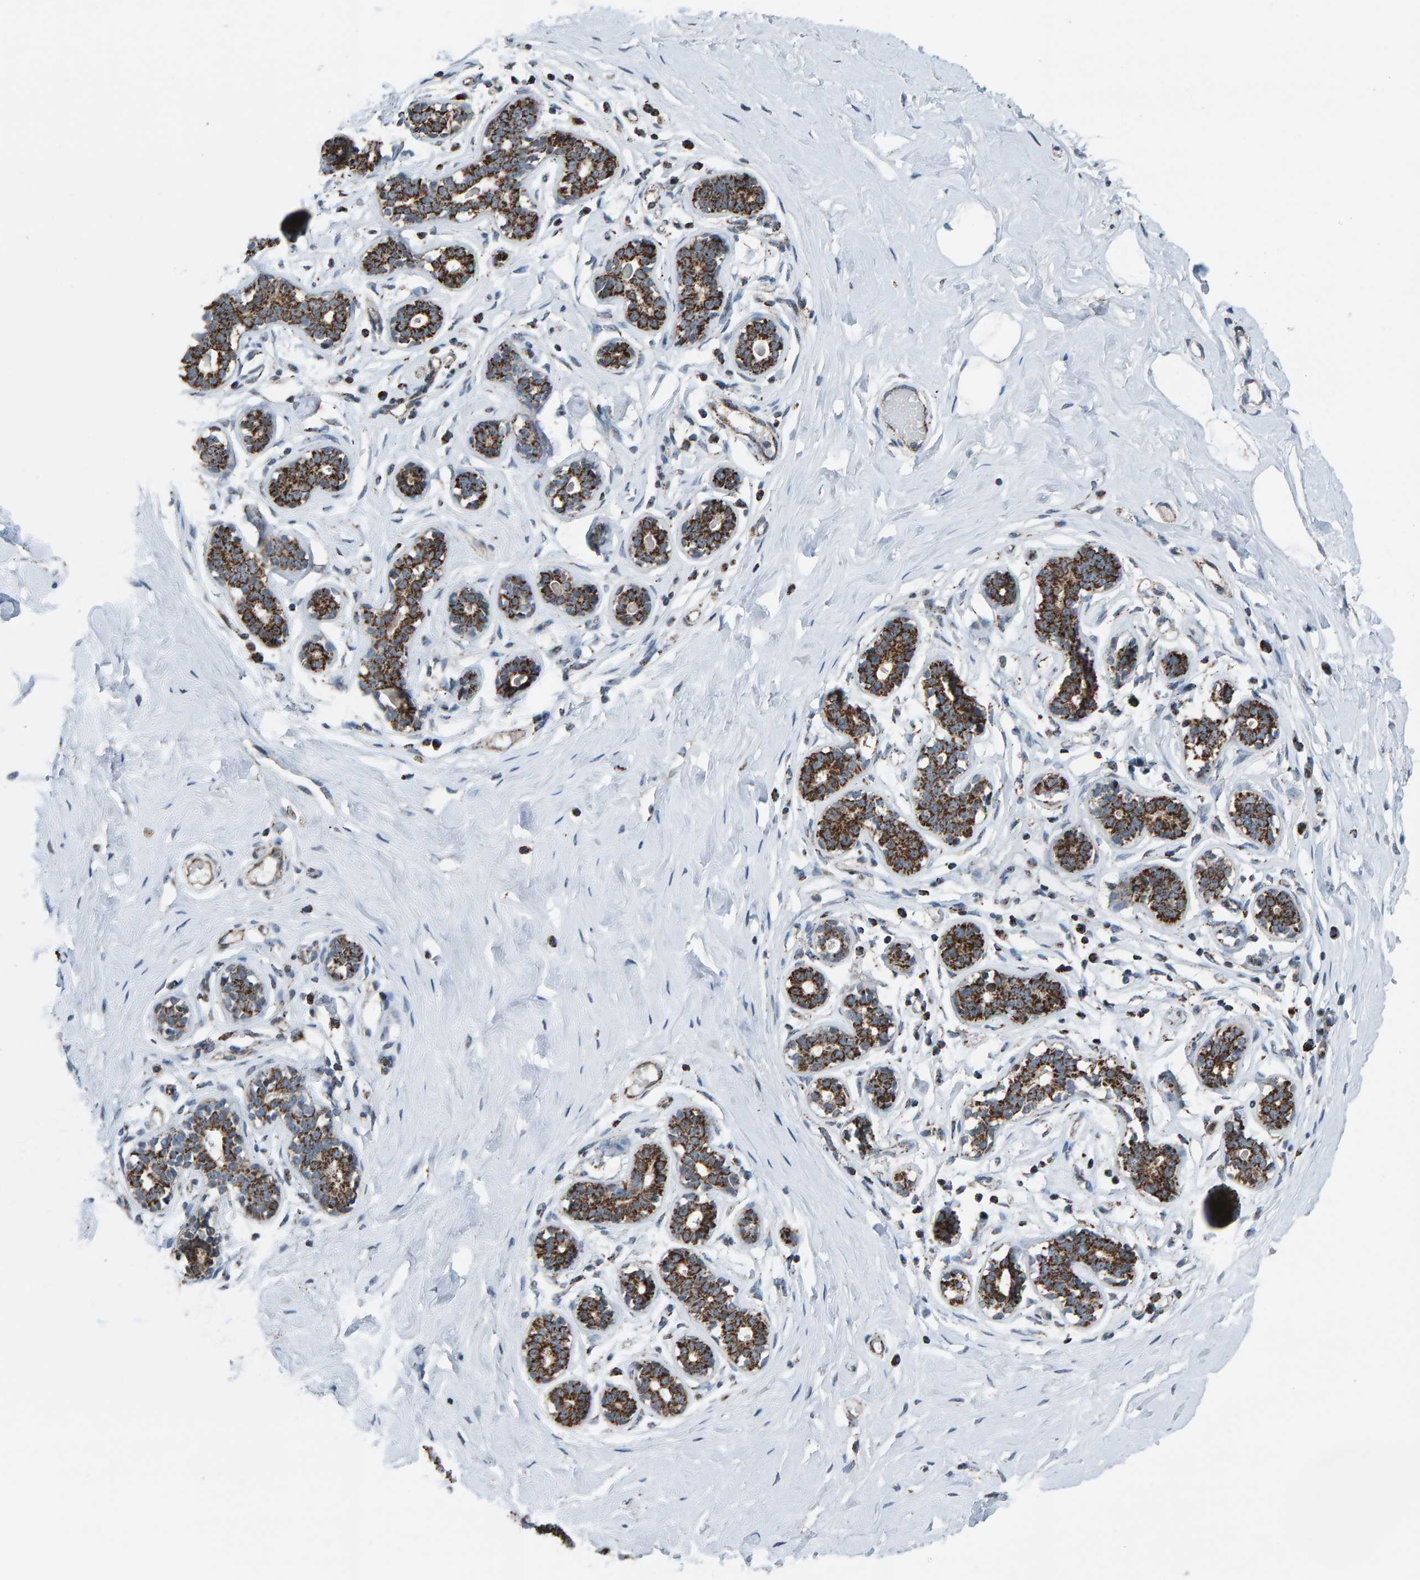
{"staining": {"intensity": "negative", "quantity": "none", "location": "none"}, "tissue": "breast", "cell_type": "Adipocytes", "image_type": "normal", "snomed": [{"axis": "morphology", "description": "Normal tissue, NOS"}, {"axis": "topography", "description": "Breast"}], "caption": "High power microscopy photomicrograph of an IHC image of unremarkable breast, revealing no significant expression in adipocytes. Brightfield microscopy of immunohistochemistry (IHC) stained with DAB (3,3'-diaminobenzidine) (brown) and hematoxylin (blue), captured at high magnification.", "gene": "ZNF48", "patient": {"sex": "female", "age": 23}}